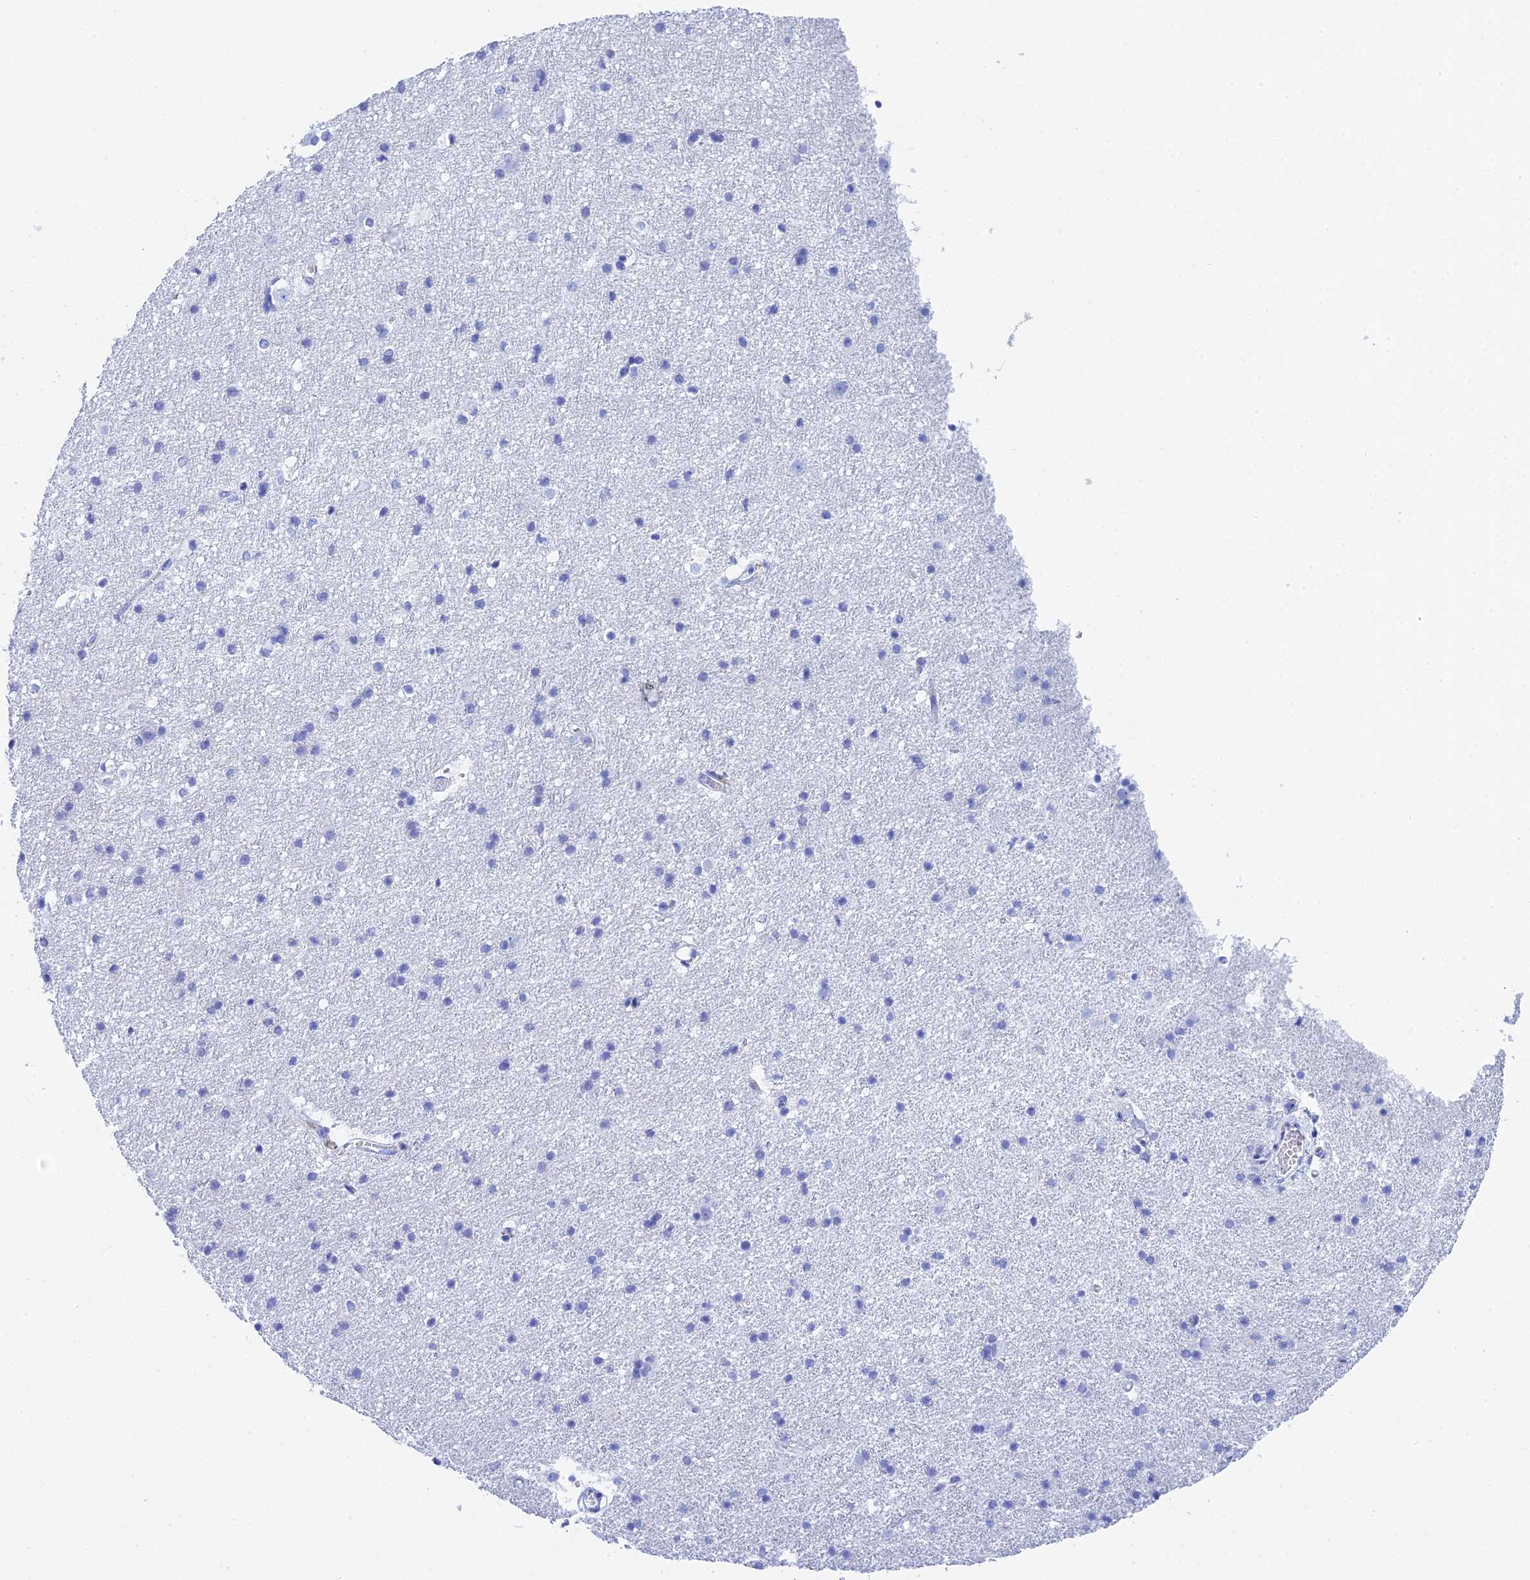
{"staining": {"intensity": "negative", "quantity": "none", "location": "none"}, "tissue": "cerebral cortex", "cell_type": "Endothelial cells", "image_type": "normal", "snomed": [{"axis": "morphology", "description": "Normal tissue, NOS"}, {"axis": "topography", "description": "Cerebral cortex"}], "caption": "Endothelial cells show no significant positivity in unremarkable cerebral cortex.", "gene": "TEX101", "patient": {"sex": "male", "age": 54}}